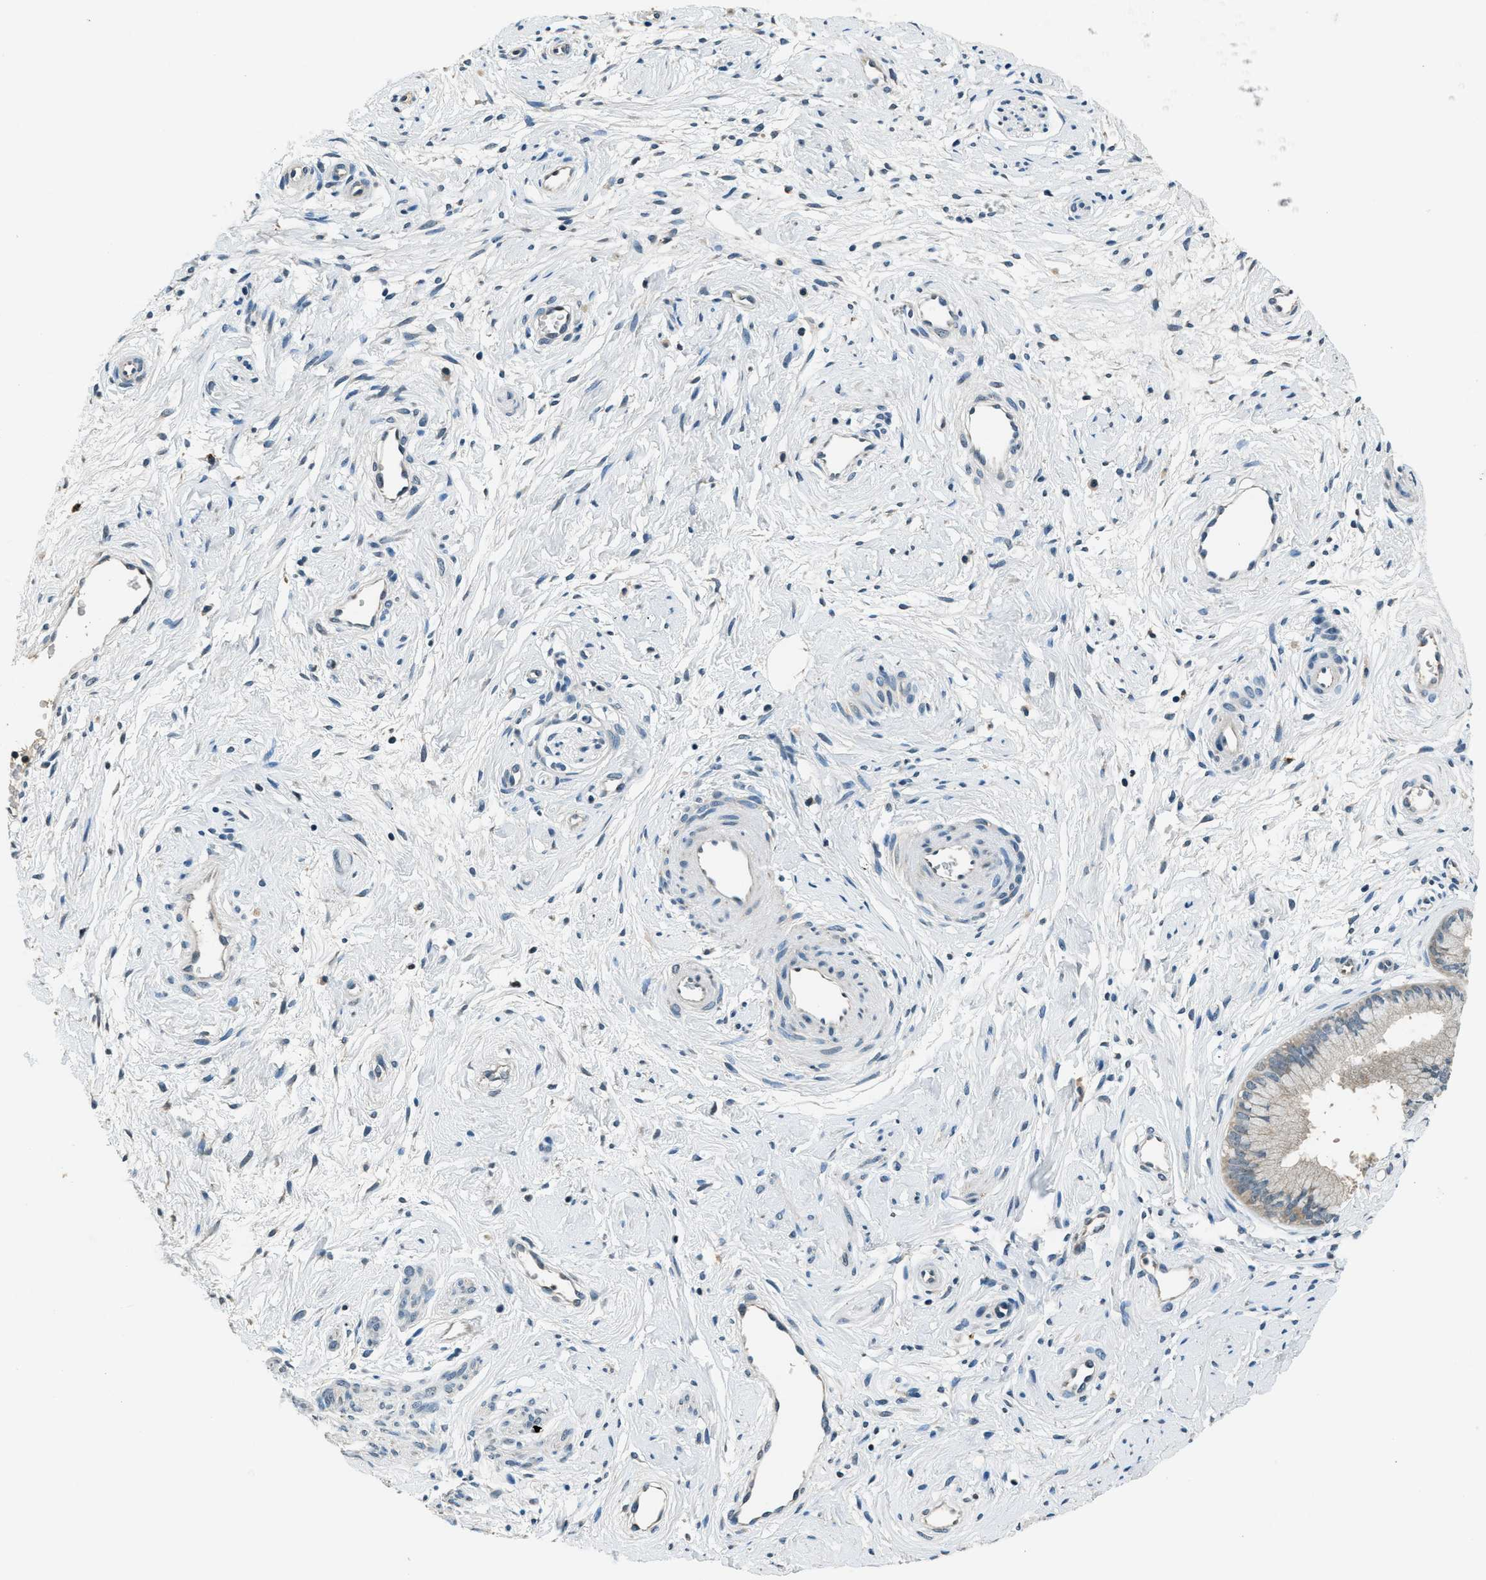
{"staining": {"intensity": "weak", "quantity": "<25%", "location": "cytoplasmic/membranous"}, "tissue": "cervix", "cell_type": "Glandular cells", "image_type": "normal", "snomed": [{"axis": "morphology", "description": "Normal tissue, NOS"}, {"axis": "topography", "description": "Cervix"}], "caption": "IHC micrograph of benign cervix: cervix stained with DAB (3,3'-diaminobenzidine) demonstrates no significant protein expression in glandular cells. (DAB IHC, high magnification).", "gene": "NME8", "patient": {"sex": "female", "age": 39}}